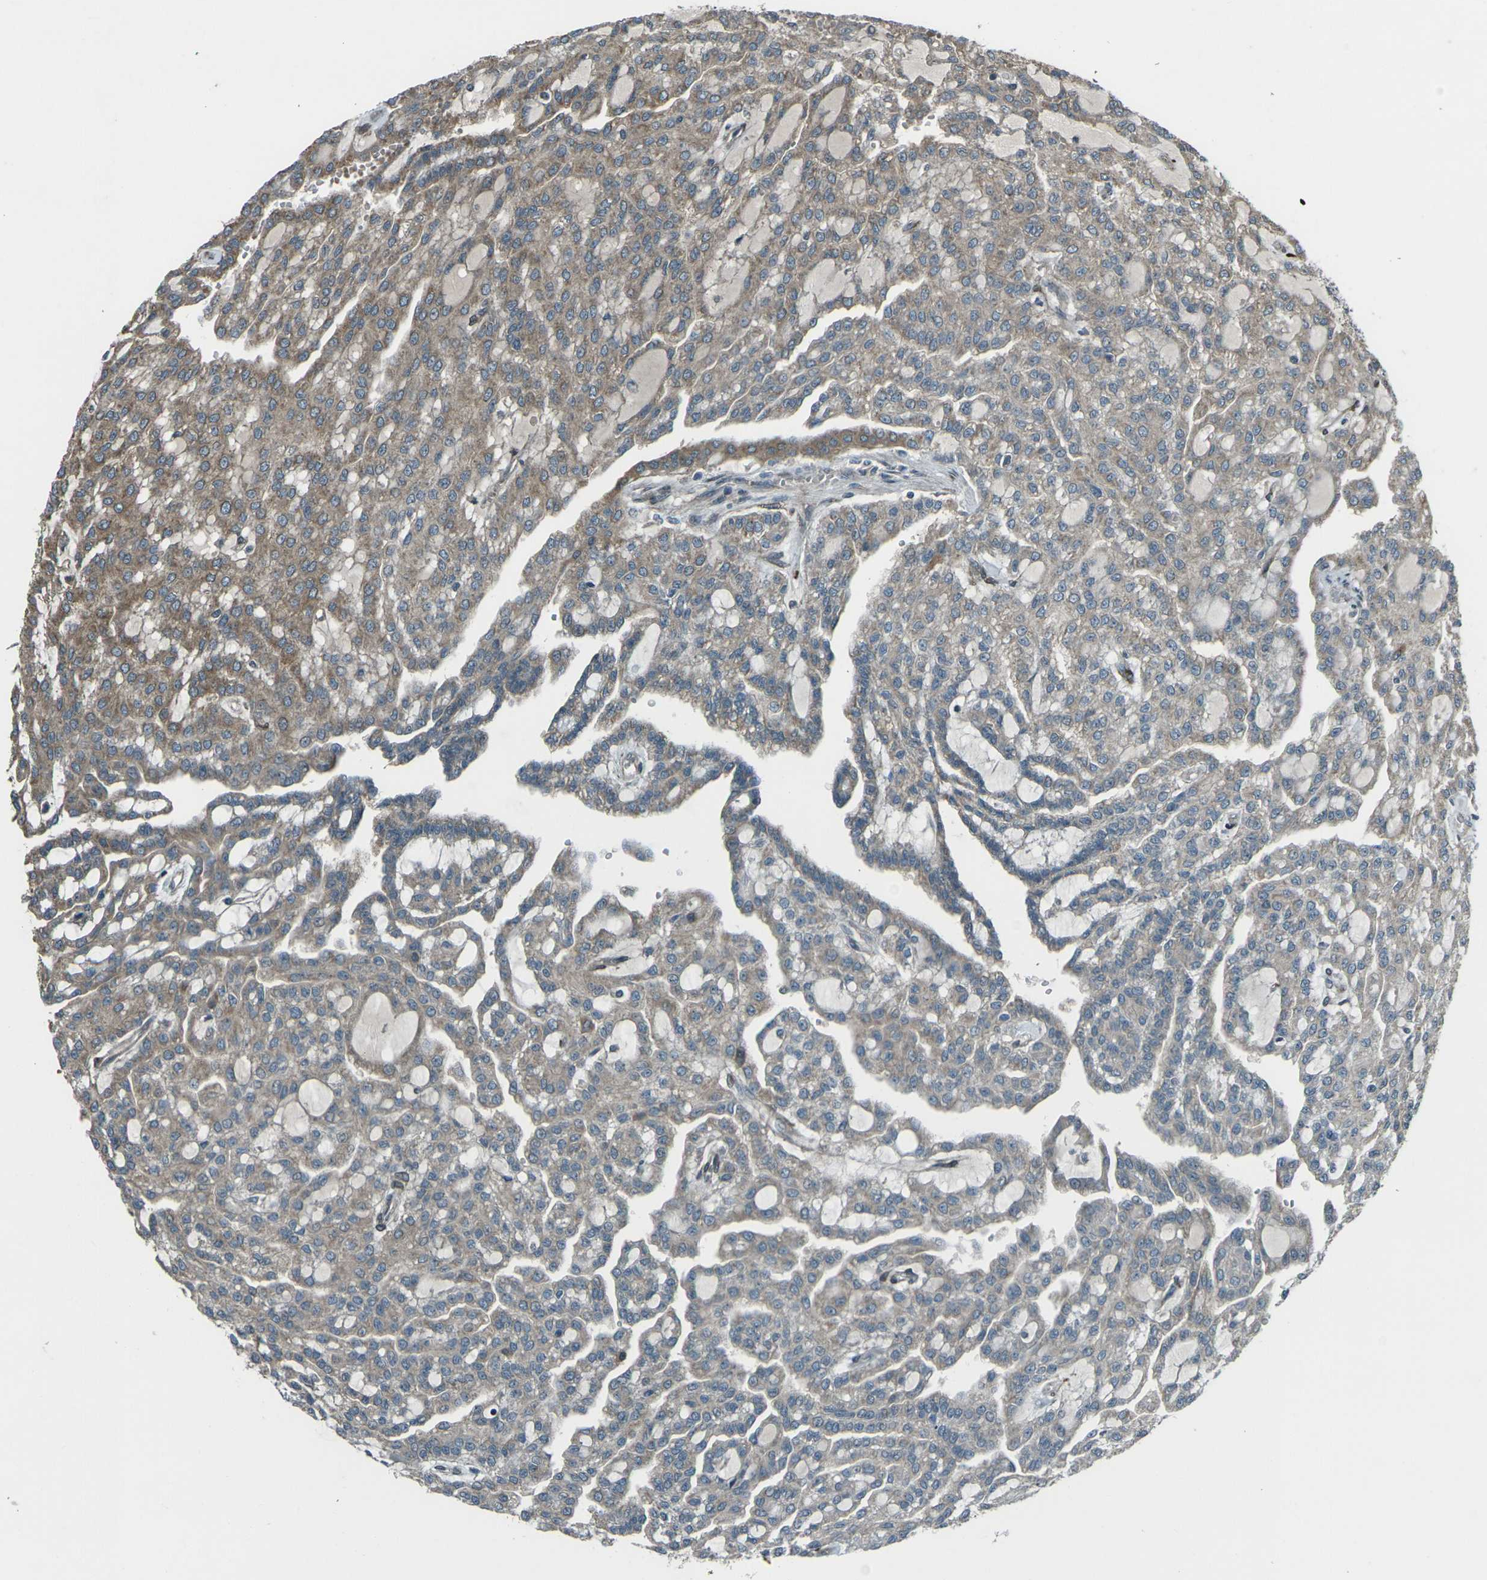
{"staining": {"intensity": "moderate", "quantity": "<25%", "location": "cytoplasmic/membranous"}, "tissue": "renal cancer", "cell_type": "Tumor cells", "image_type": "cancer", "snomed": [{"axis": "morphology", "description": "Adenocarcinoma, NOS"}, {"axis": "topography", "description": "Kidney"}], "caption": "A high-resolution image shows immunohistochemistry staining of adenocarcinoma (renal), which shows moderate cytoplasmic/membranous positivity in approximately <25% of tumor cells. The protein of interest is shown in brown color, while the nuclei are stained blue.", "gene": "LSMEM1", "patient": {"sex": "male", "age": 63}}